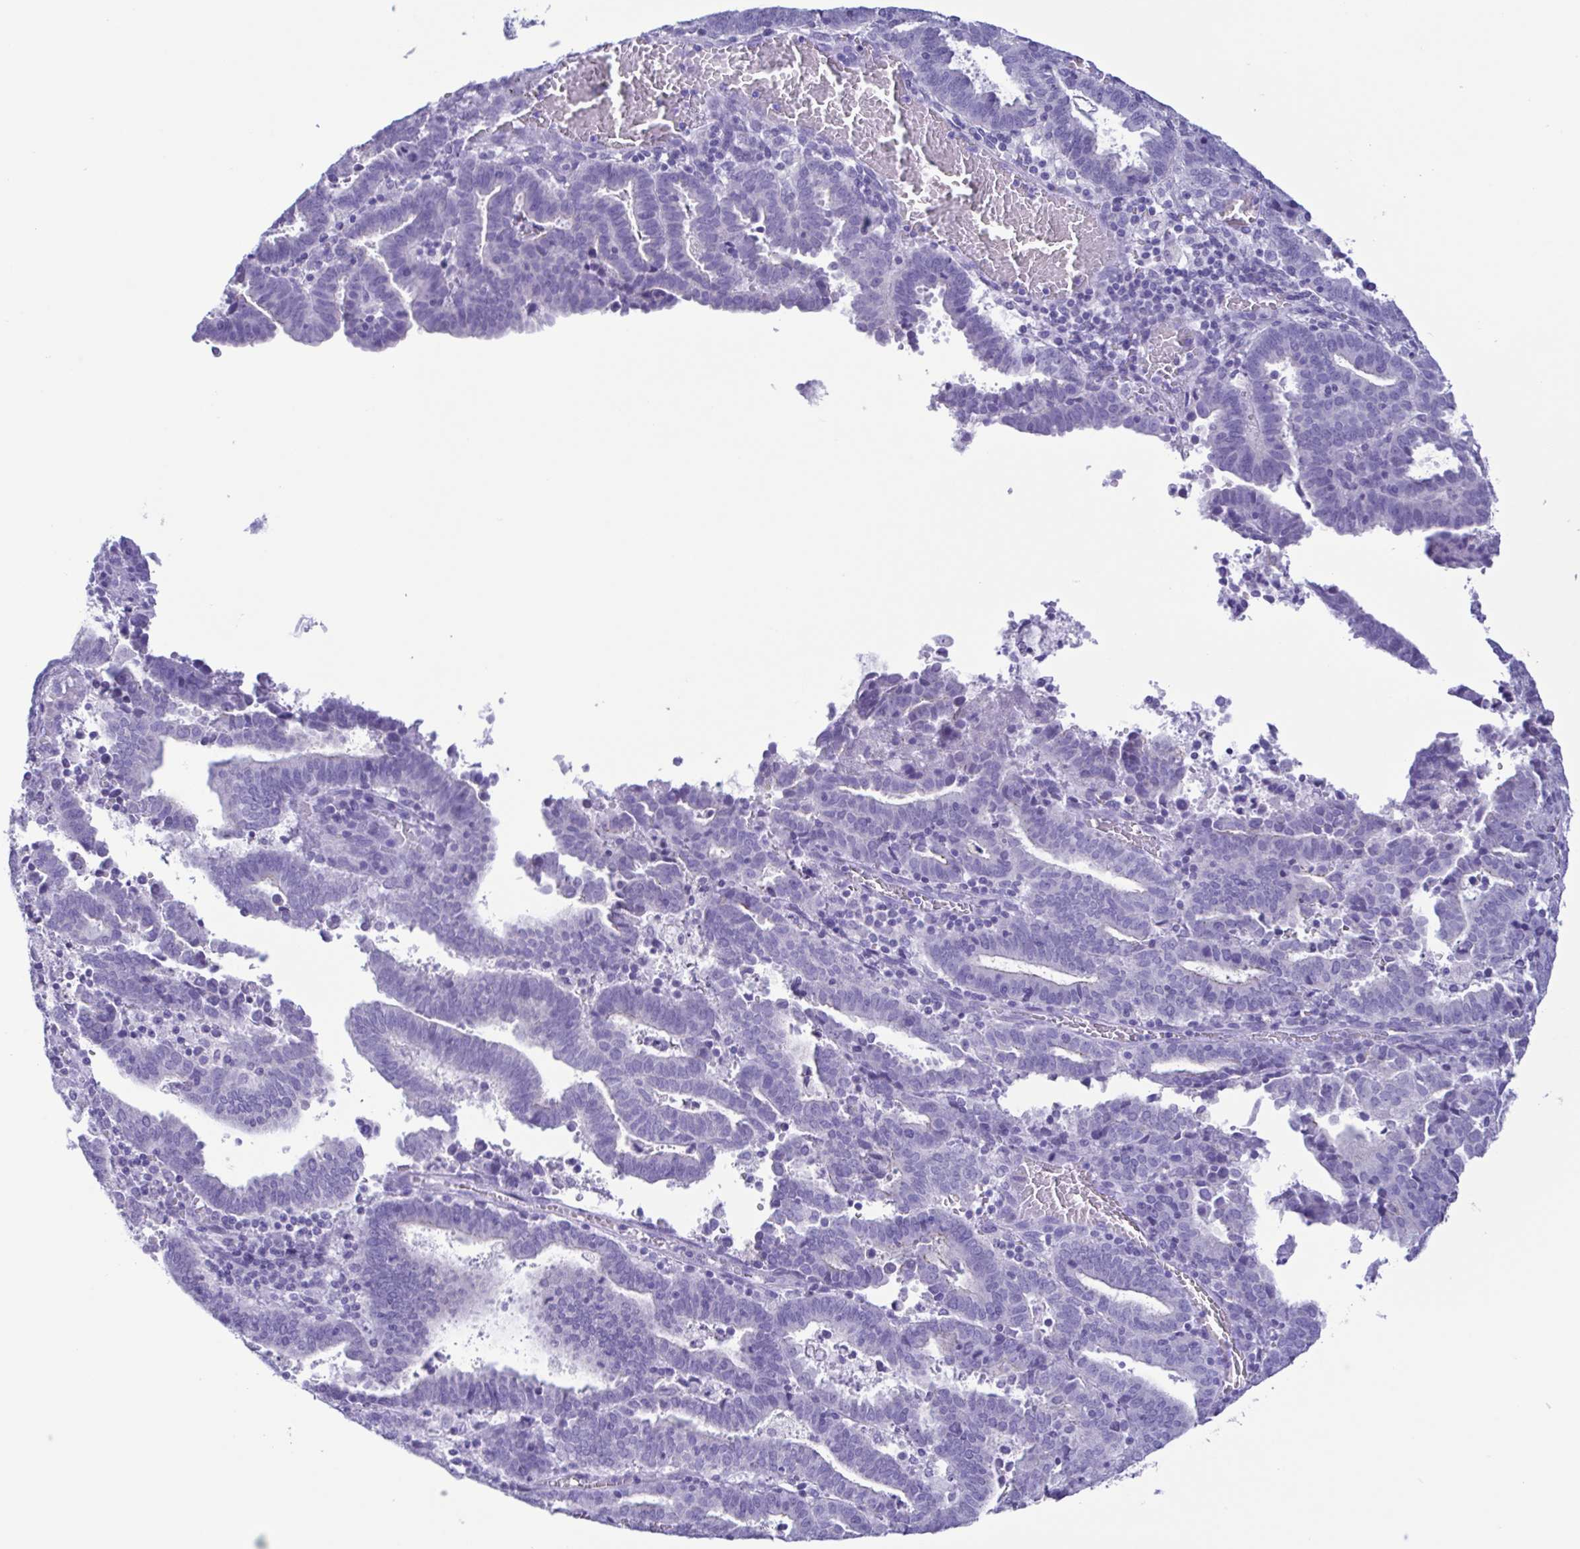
{"staining": {"intensity": "negative", "quantity": "none", "location": "none"}, "tissue": "endometrial cancer", "cell_type": "Tumor cells", "image_type": "cancer", "snomed": [{"axis": "morphology", "description": "Adenocarcinoma, NOS"}, {"axis": "topography", "description": "Uterus"}], "caption": "Tumor cells are negative for protein expression in human endometrial cancer (adenocarcinoma).", "gene": "TSPY2", "patient": {"sex": "female", "age": 83}}